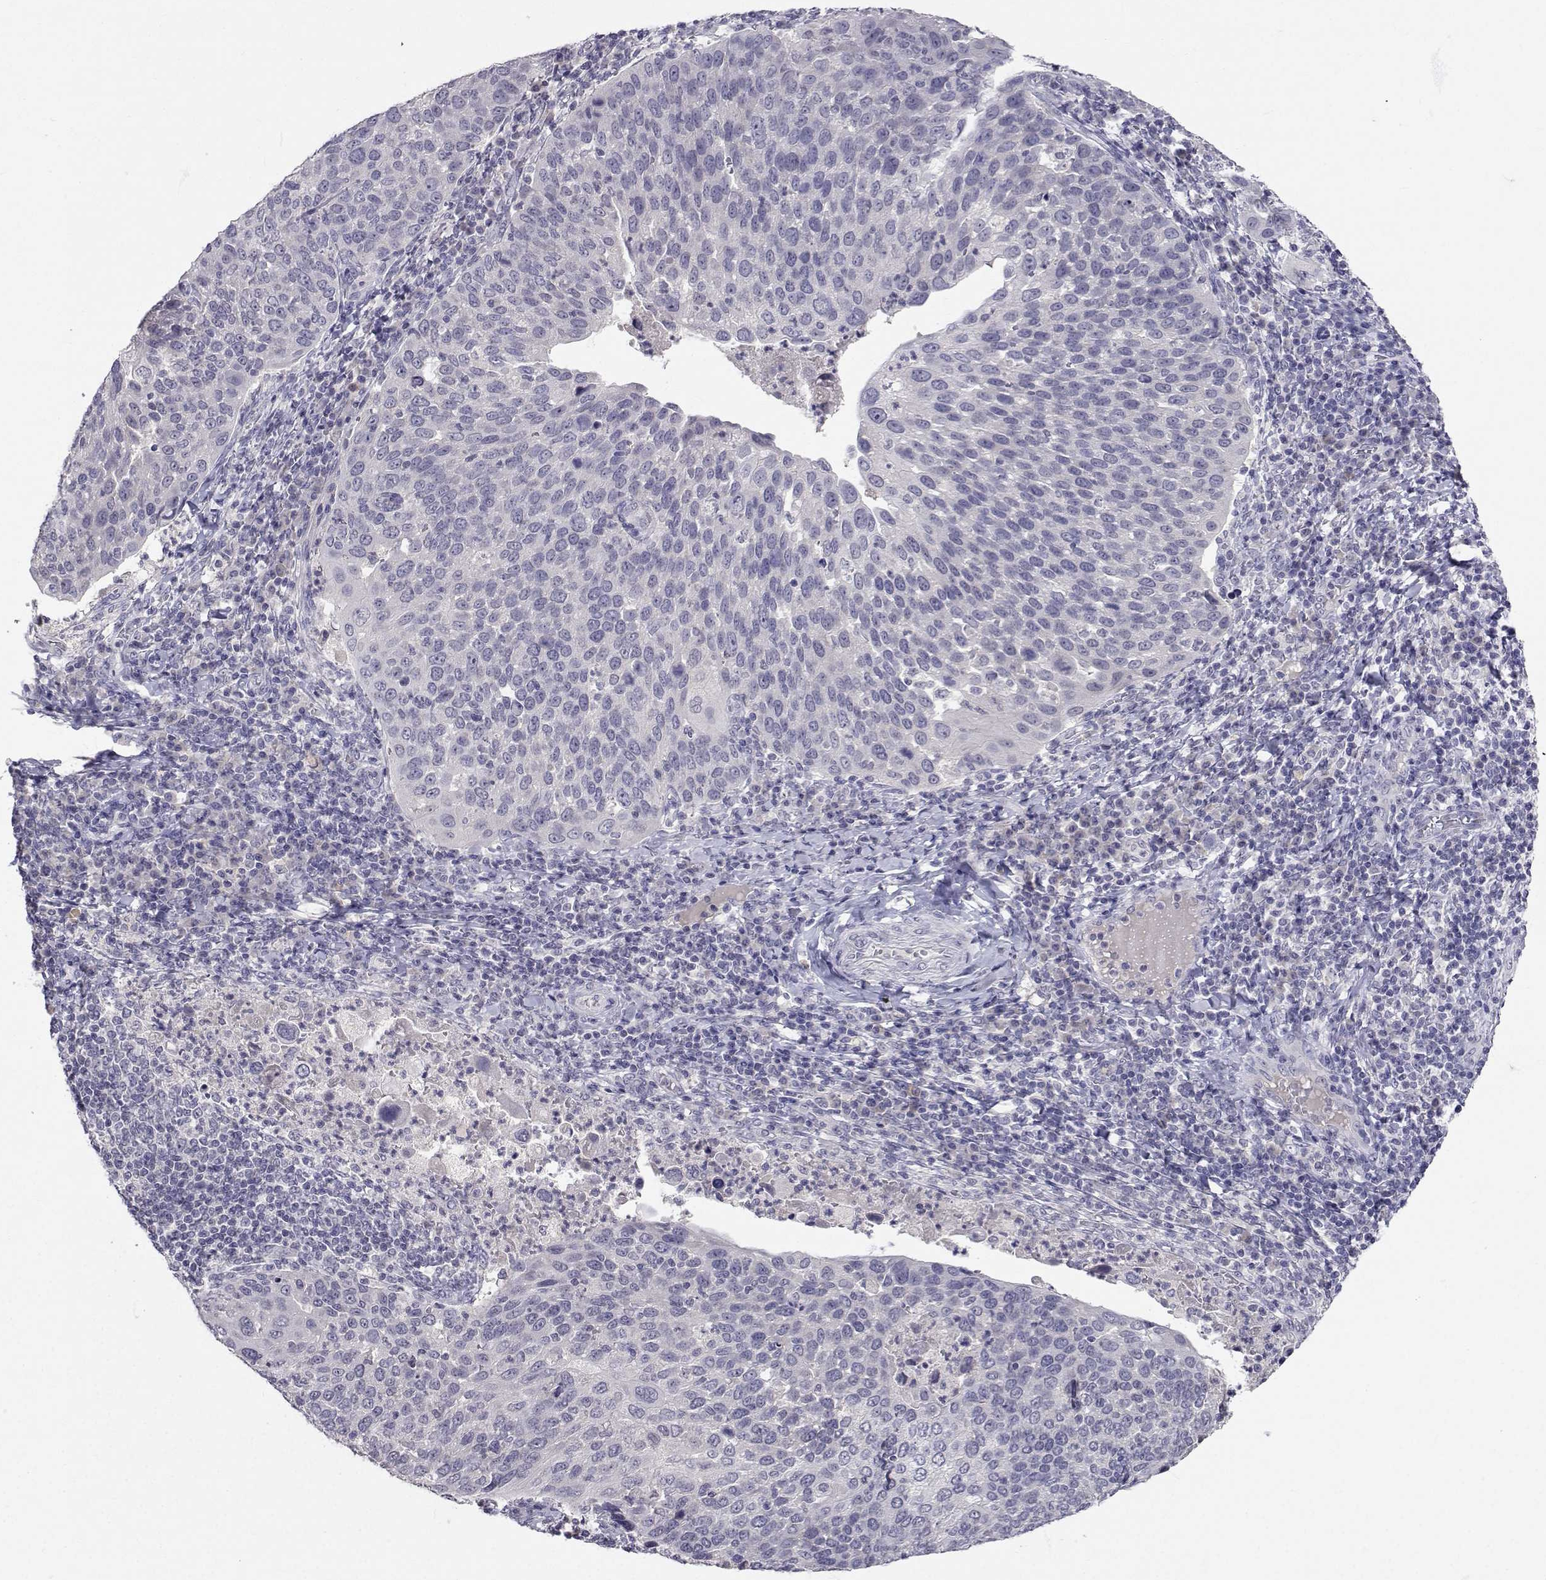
{"staining": {"intensity": "negative", "quantity": "none", "location": "none"}, "tissue": "cervical cancer", "cell_type": "Tumor cells", "image_type": "cancer", "snomed": [{"axis": "morphology", "description": "Squamous cell carcinoma, NOS"}, {"axis": "topography", "description": "Cervix"}], "caption": "DAB (3,3'-diaminobenzidine) immunohistochemical staining of human squamous cell carcinoma (cervical) displays no significant positivity in tumor cells. (Immunohistochemistry (ihc), brightfield microscopy, high magnification).", "gene": "SLC6A3", "patient": {"sex": "female", "age": 54}}